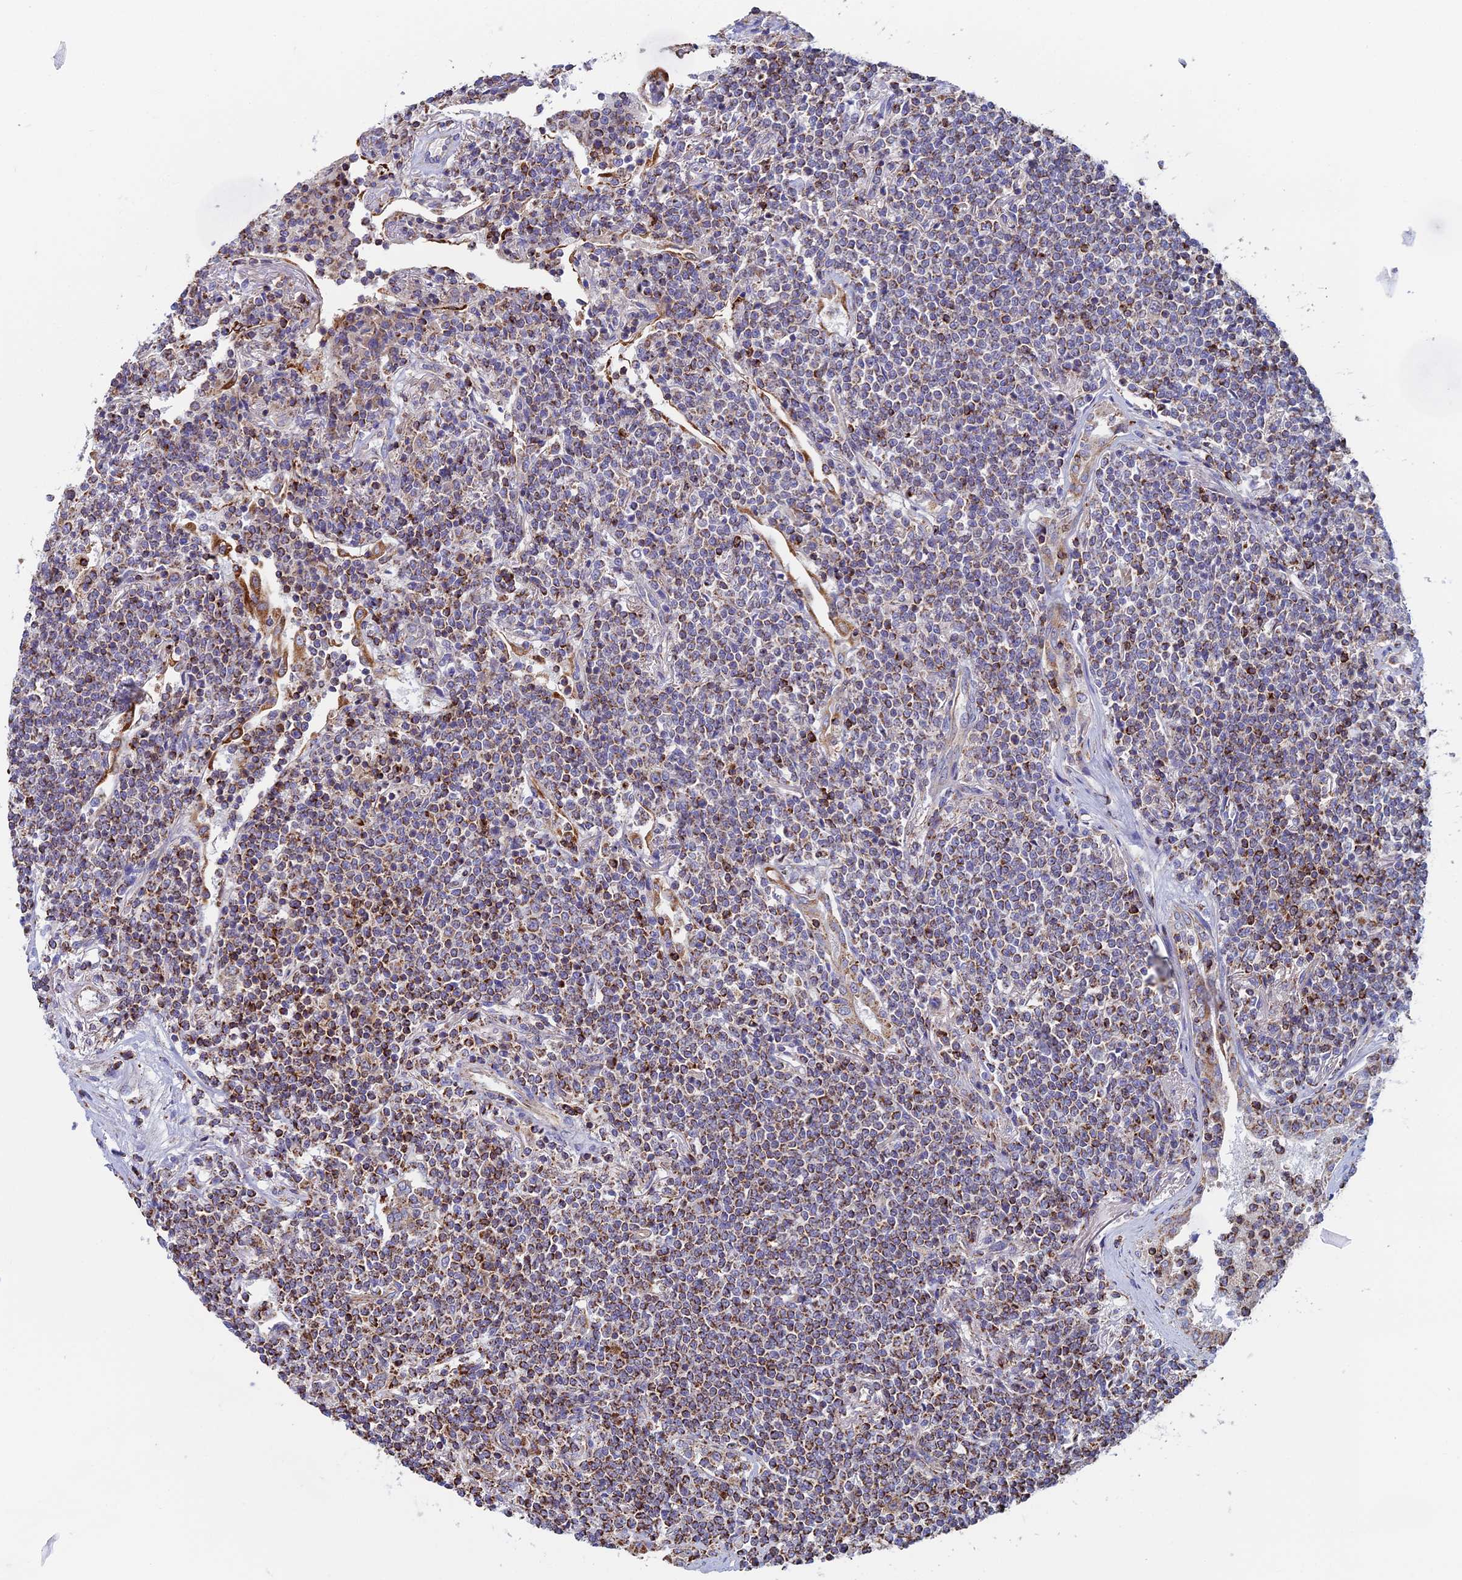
{"staining": {"intensity": "moderate", "quantity": ">75%", "location": "cytoplasmic/membranous"}, "tissue": "lymphoma", "cell_type": "Tumor cells", "image_type": "cancer", "snomed": [{"axis": "morphology", "description": "Malignant lymphoma, non-Hodgkin's type, Low grade"}, {"axis": "topography", "description": "Lung"}], "caption": "Protein expression analysis of human malignant lymphoma, non-Hodgkin's type (low-grade) reveals moderate cytoplasmic/membranous expression in about >75% of tumor cells.", "gene": "SPOCK2", "patient": {"sex": "female", "age": 71}}